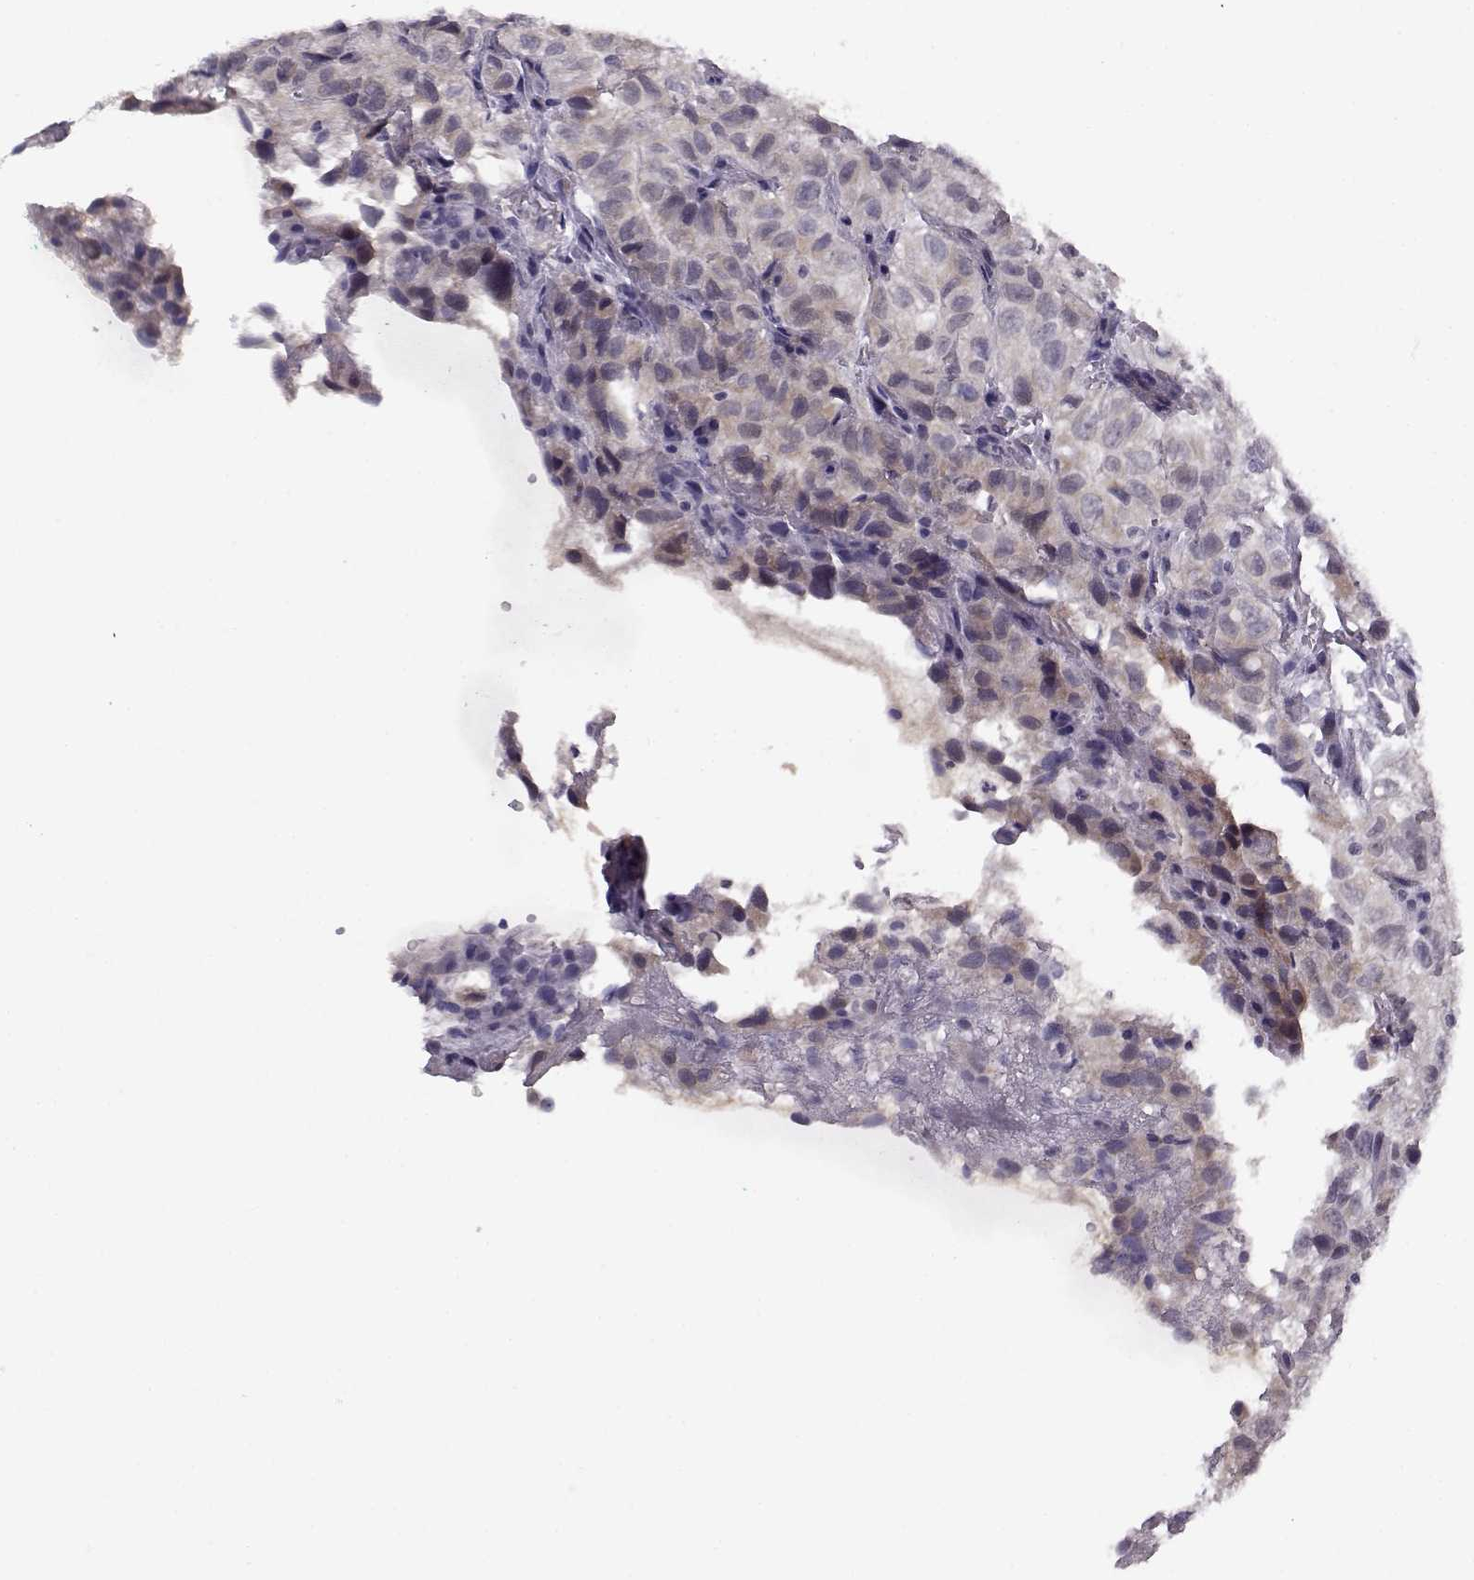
{"staining": {"intensity": "weak", "quantity": "<25%", "location": "cytoplasmic/membranous"}, "tissue": "renal cancer", "cell_type": "Tumor cells", "image_type": "cancer", "snomed": [{"axis": "morphology", "description": "Adenocarcinoma, NOS"}, {"axis": "topography", "description": "Kidney"}], "caption": "Tumor cells are negative for brown protein staining in renal cancer (adenocarcinoma).", "gene": "DDX25", "patient": {"sex": "male", "age": 64}}